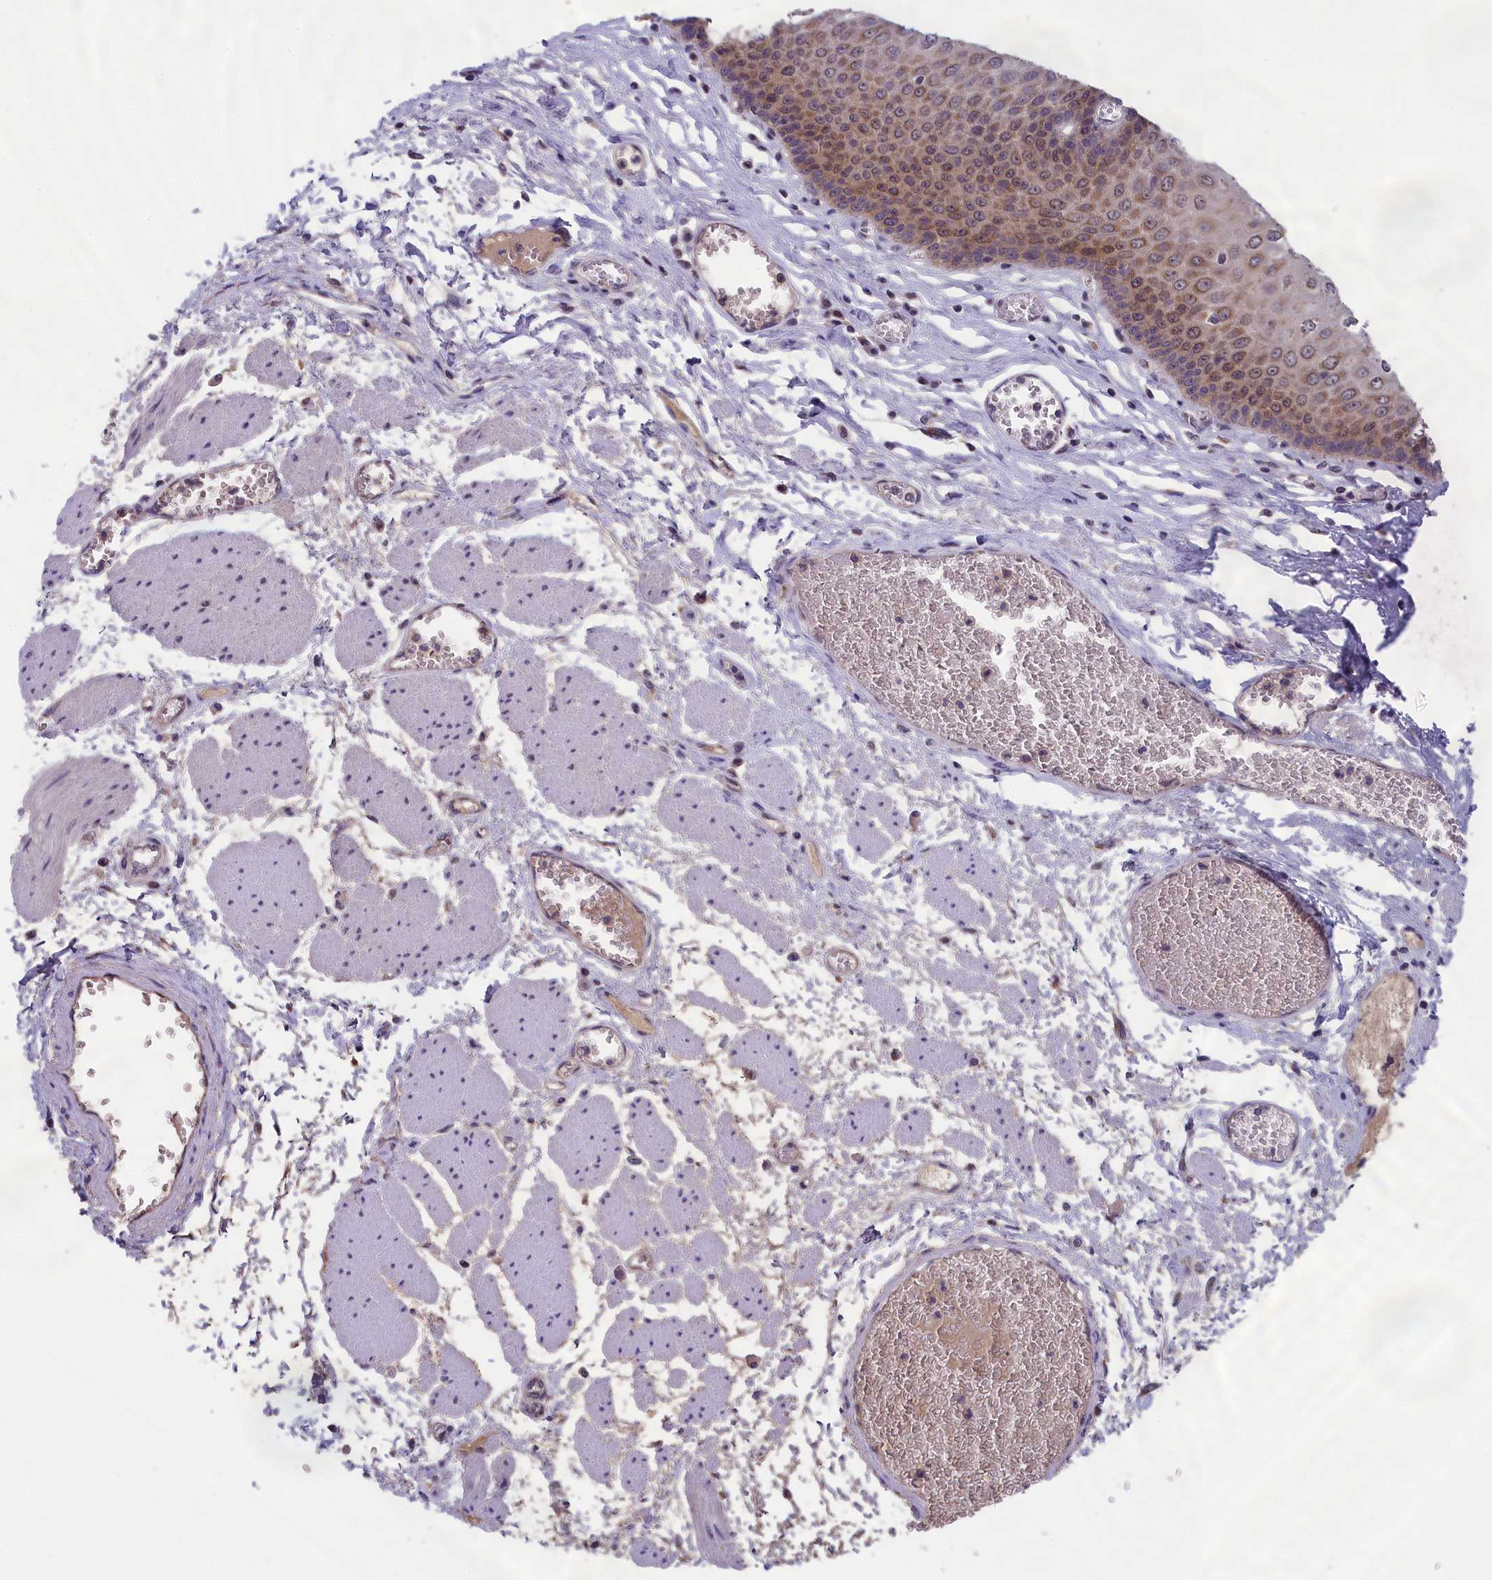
{"staining": {"intensity": "weak", "quantity": ">75%", "location": "cytoplasmic/membranous,nuclear"}, "tissue": "esophagus", "cell_type": "Squamous epithelial cells", "image_type": "normal", "snomed": [{"axis": "morphology", "description": "Normal tissue, NOS"}, {"axis": "topography", "description": "Esophagus"}], "caption": "Squamous epithelial cells exhibit weak cytoplasmic/membranous,nuclear staining in approximately >75% of cells in normal esophagus.", "gene": "ABCC8", "patient": {"sex": "male", "age": 60}}